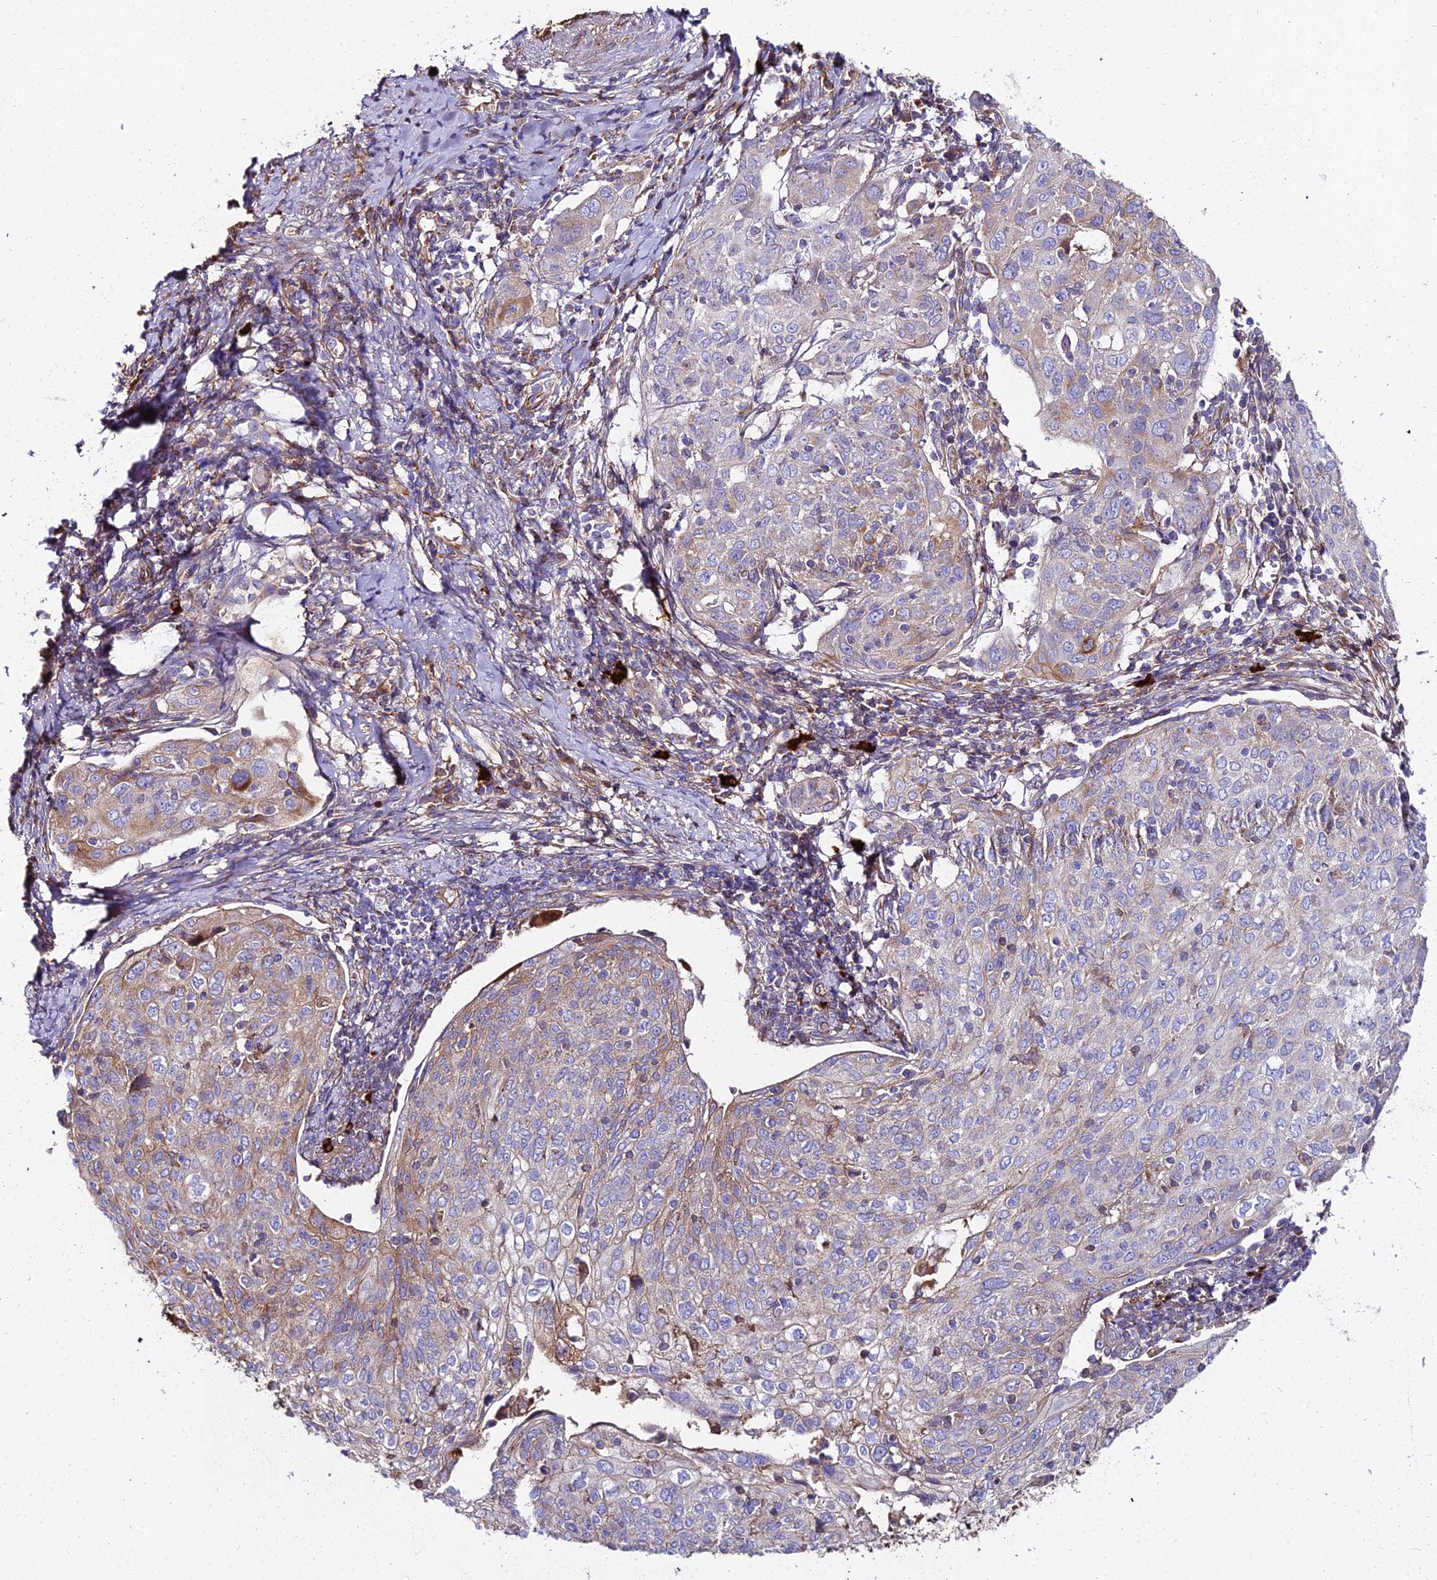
{"staining": {"intensity": "weak", "quantity": "25%-75%", "location": "cytoplasmic/membranous"}, "tissue": "cervical cancer", "cell_type": "Tumor cells", "image_type": "cancer", "snomed": [{"axis": "morphology", "description": "Squamous cell carcinoma, NOS"}, {"axis": "topography", "description": "Cervix"}], "caption": "Protein staining shows weak cytoplasmic/membranous staining in approximately 25%-75% of tumor cells in cervical cancer (squamous cell carcinoma).", "gene": "BEX4", "patient": {"sex": "female", "age": 67}}